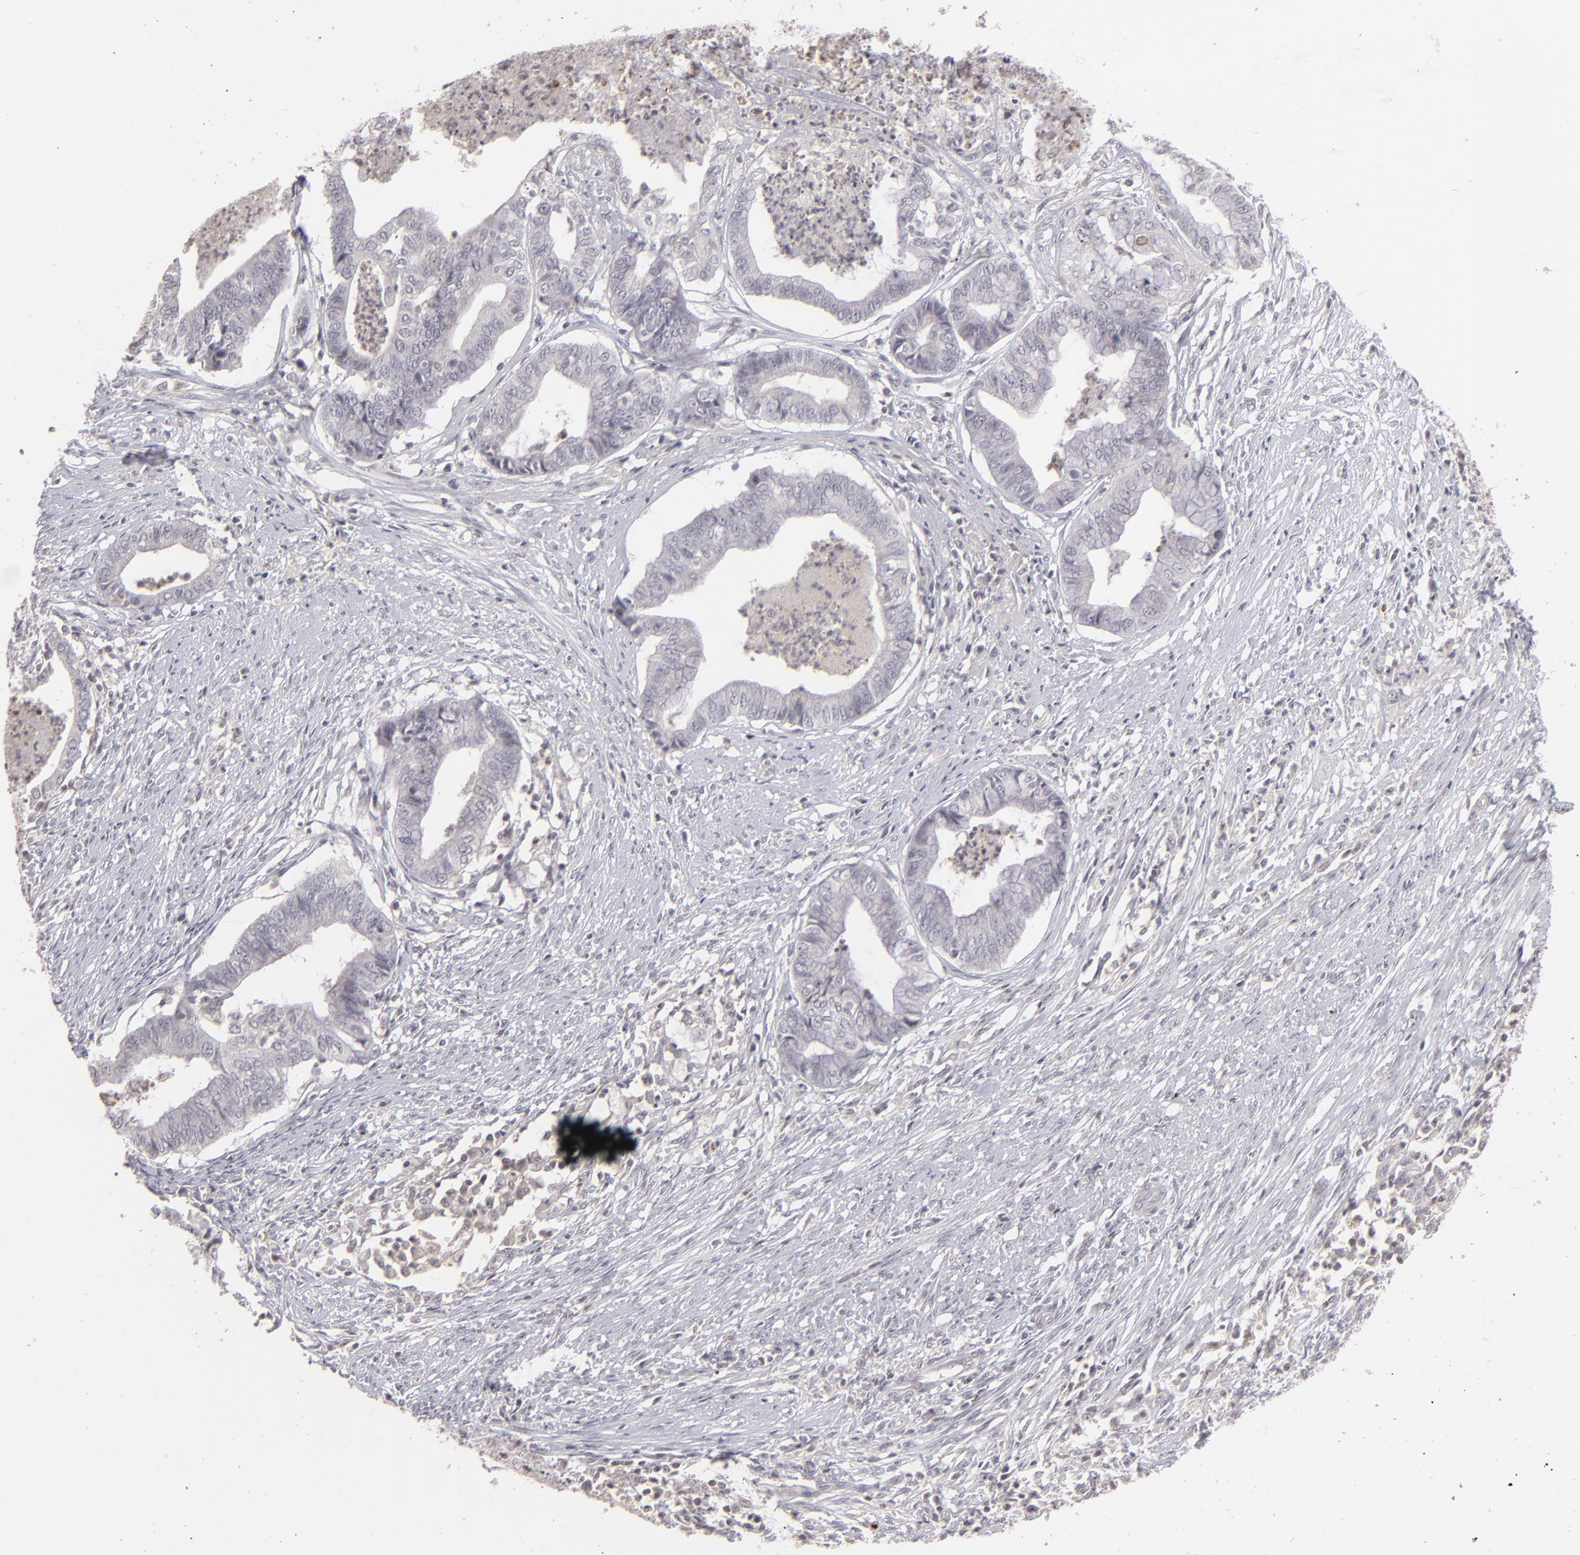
{"staining": {"intensity": "negative", "quantity": "none", "location": "none"}, "tissue": "endometrial cancer", "cell_type": "Tumor cells", "image_type": "cancer", "snomed": [{"axis": "morphology", "description": "Necrosis, NOS"}, {"axis": "morphology", "description": "Adenocarcinoma, NOS"}, {"axis": "topography", "description": "Endometrium"}], "caption": "IHC of adenocarcinoma (endometrial) reveals no staining in tumor cells.", "gene": "CLDN2", "patient": {"sex": "female", "age": 79}}